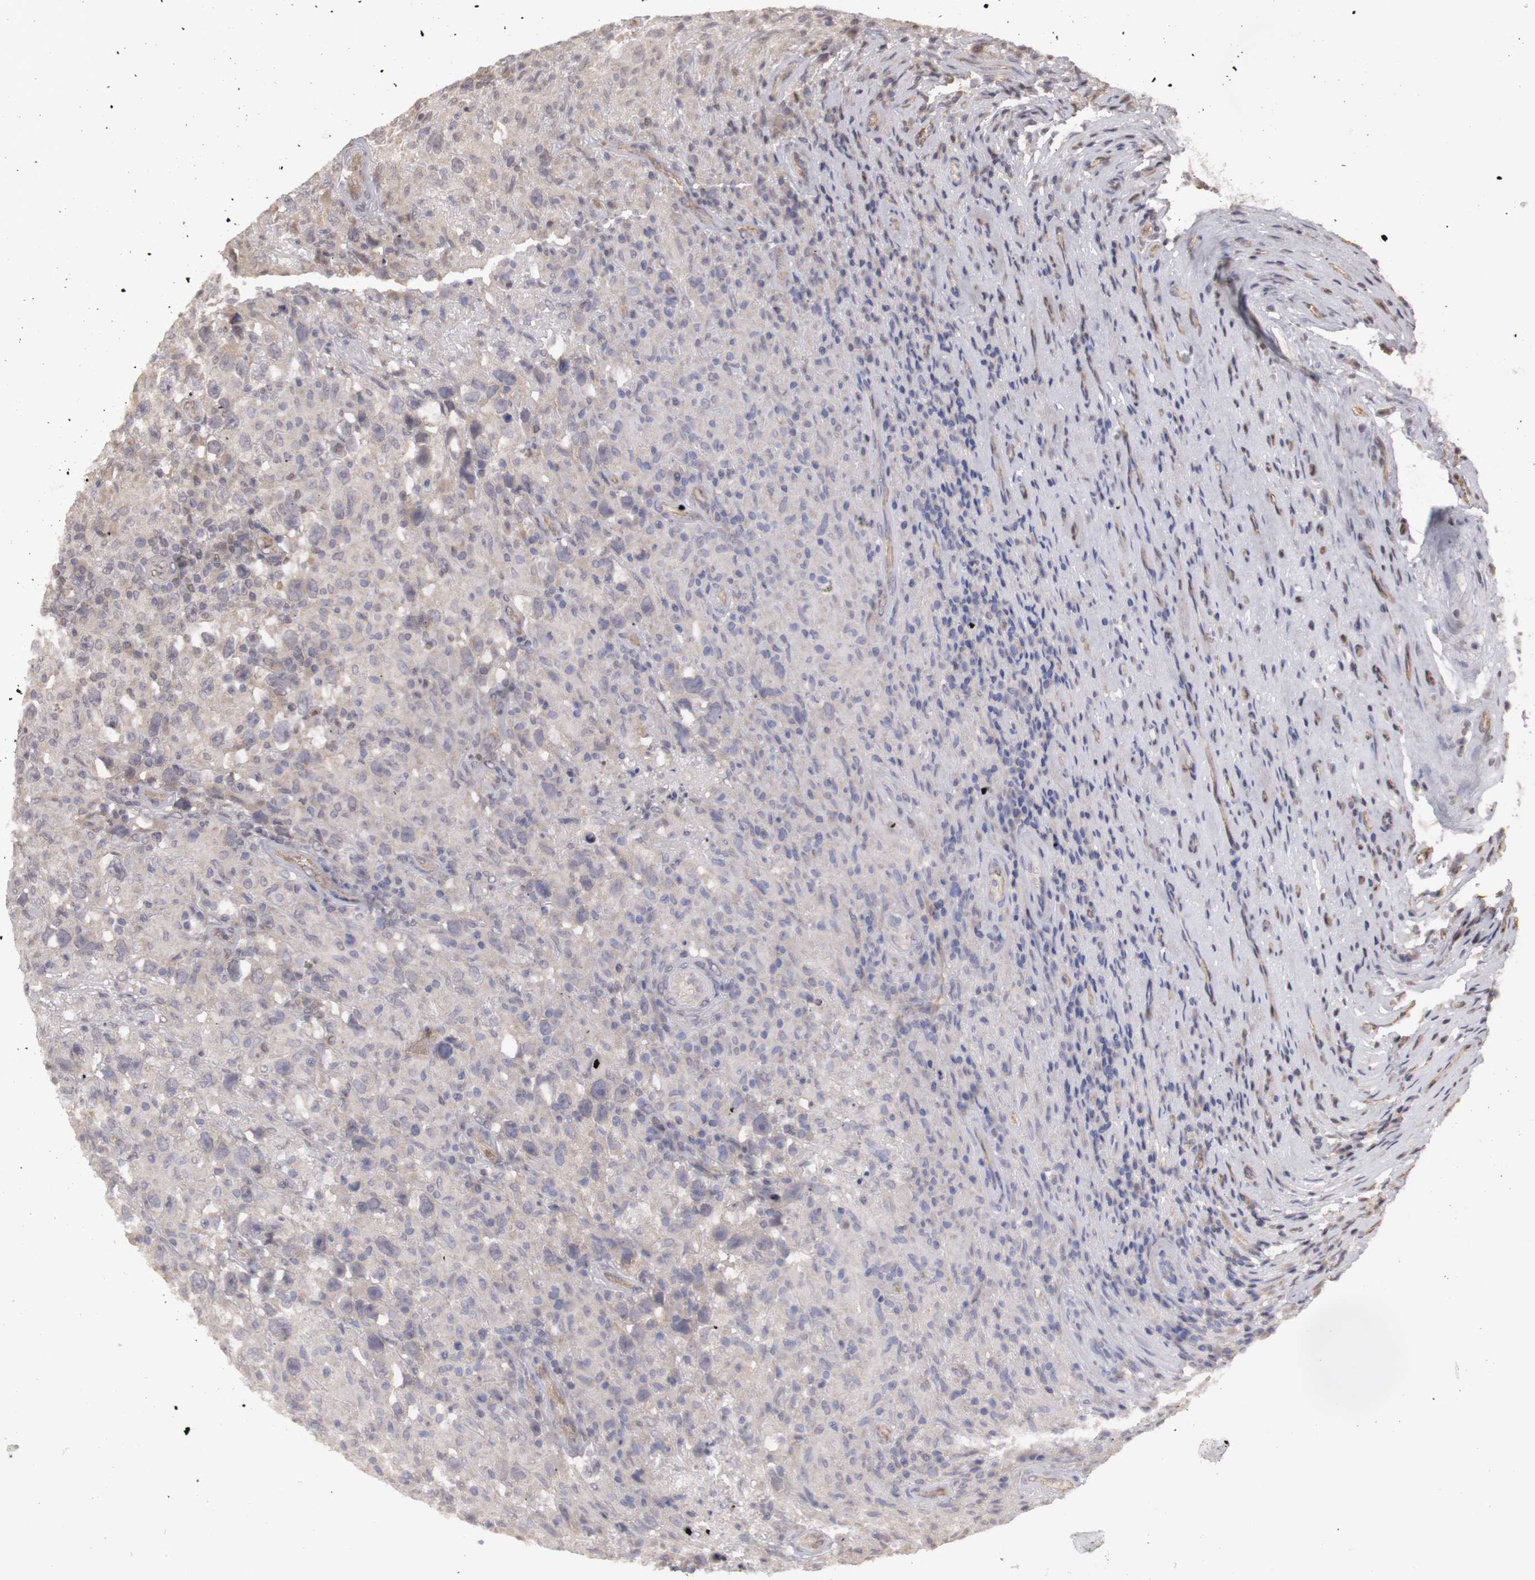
{"staining": {"intensity": "weak", "quantity": ">75%", "location": "cytoplasmic/membranous,nuclear"}, "tissue": "testis cancer", "cell_type": "Tumor cells", "image_type": "cancer", "snomed": [{"axis": "morphology", "description": "Seminoma, NOS"}, {"axis": "topography", "description": "Testis"}], "caption": "Testis cancer stained with IHC exhibits weak cytoplasmic/membranous and nuclear expression in about >75% of tumor cells.", "gene": "PLEKHA1", "patient": {"sex": "male", "age": 34}}